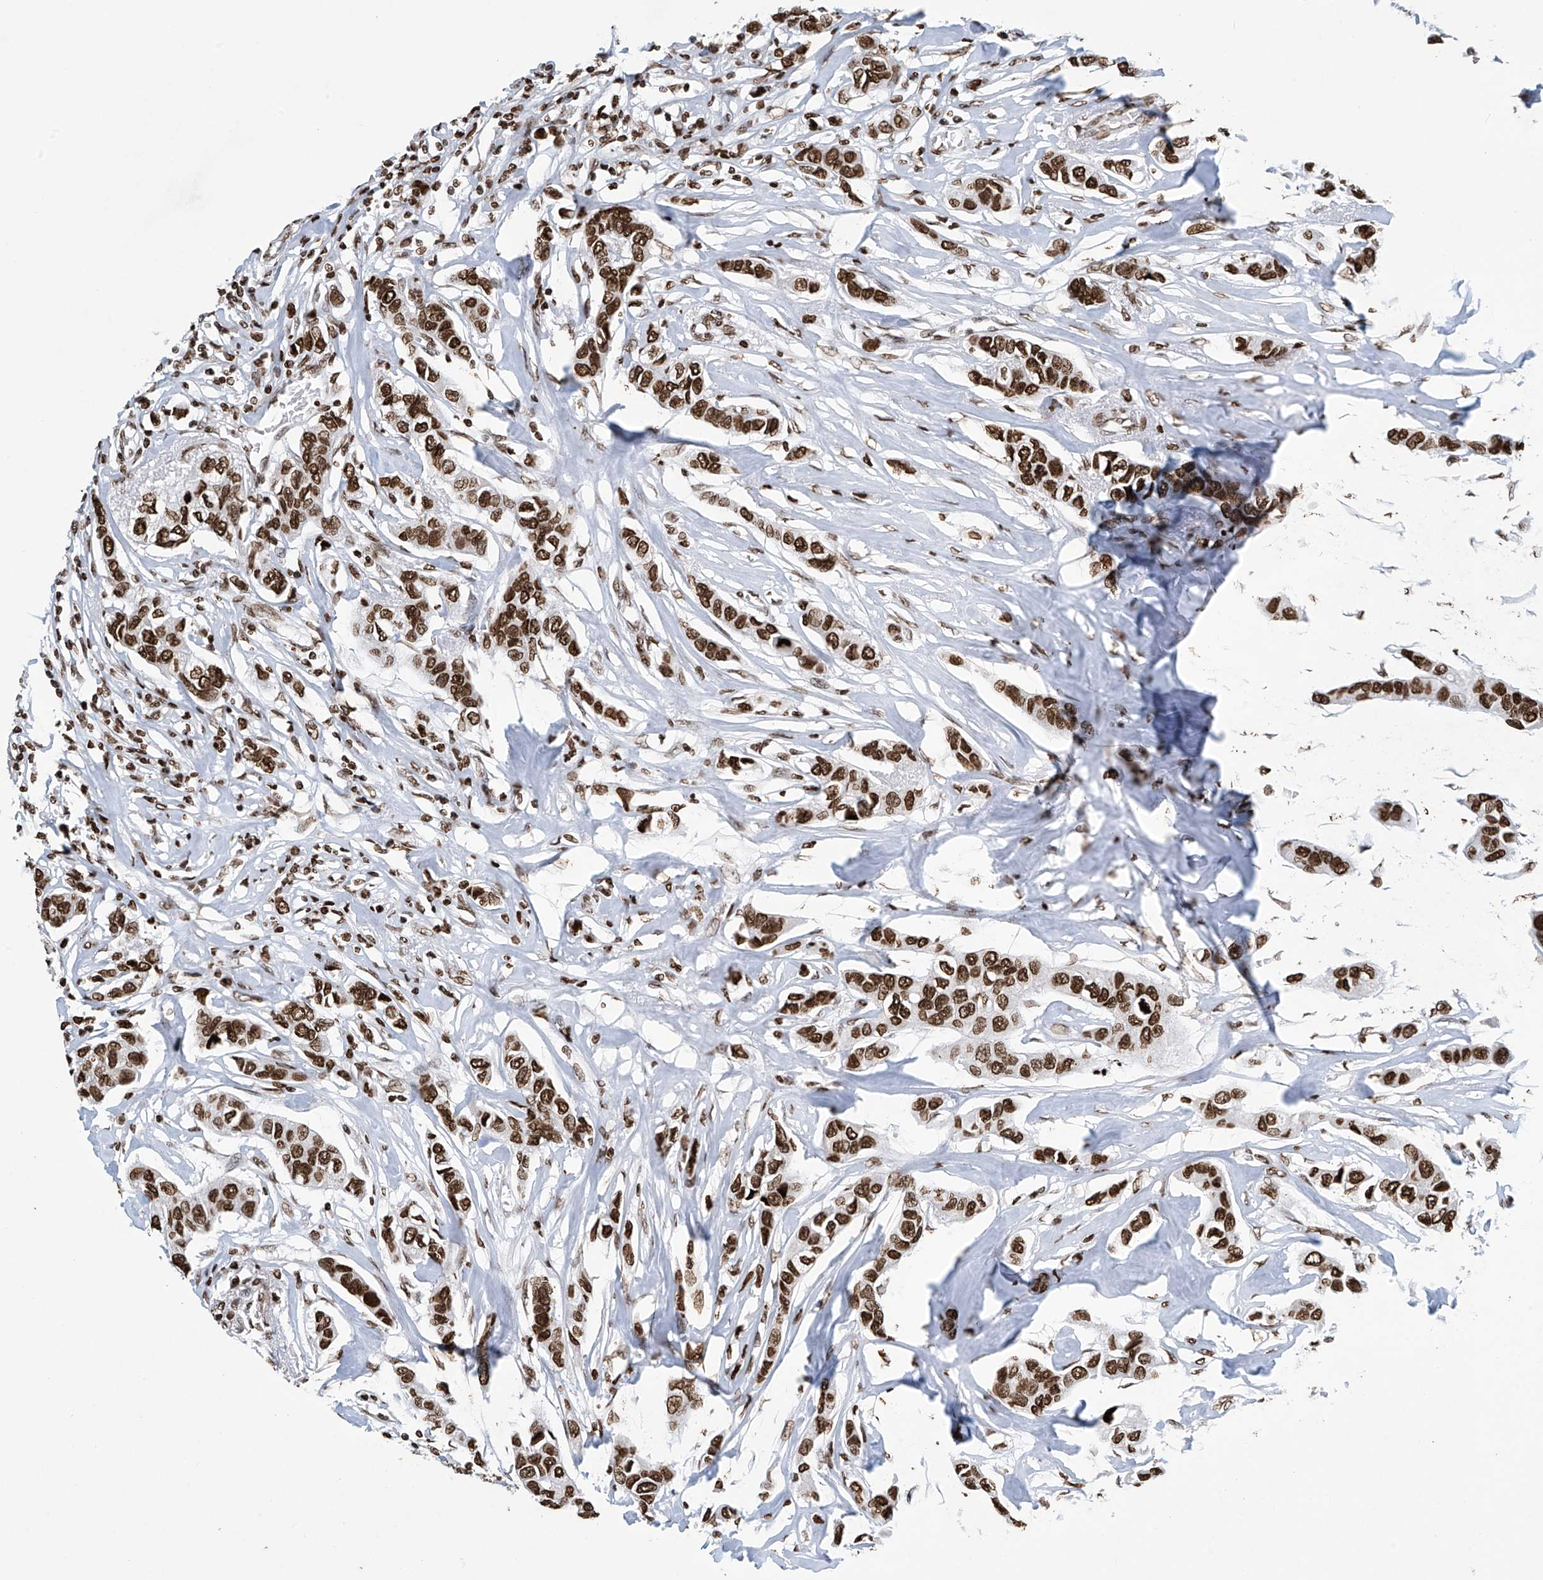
{"staining": {"intensity": "strong", "quantity": ">75%", "location": "nuclear"}, "tissue": "breast cancer", "cell_type": "Tumor cells", "image_type": "cancer", "snomed": [{"axis": "morphology", "description": "Duct carcinoma"}, {"axis": "topography", "description": "Breast"}], "caption": "Breast cancer was stained to show a protein in brown. There is high levels of strong nuclear positivity in approximately >75% of tumor cells. (brown staining indicates protein expression, while blue staining denotes nuclei).", "gene": "H4C16", "patient": {"sex": "female", "age": 80}}